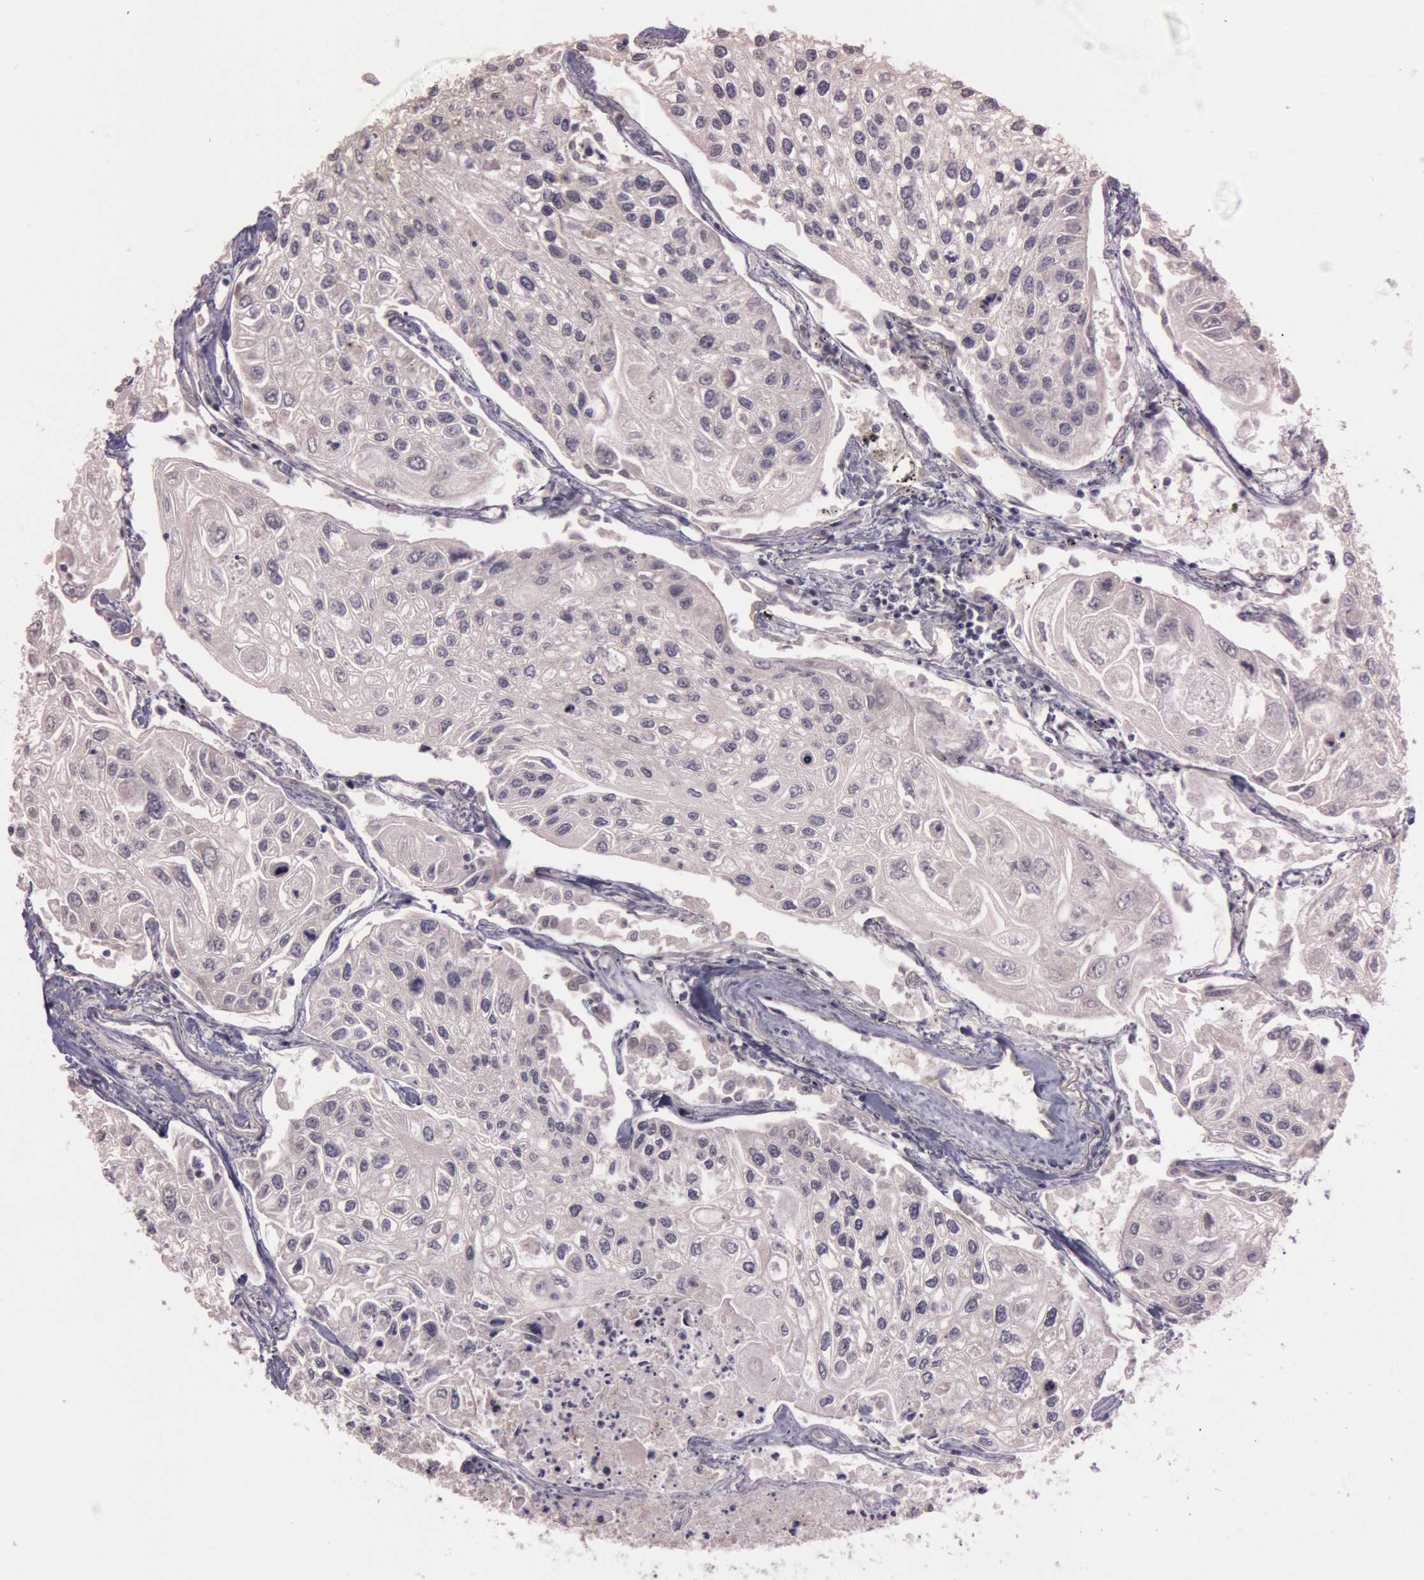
{"staining": {"intensity": "negative", "quantity": "none", "location": "none"}, "tissue": "lung cancer", "cell_type": "Tumor cells", "image_type": "cancer", "snomed": [{"axis": "morphology", "description": "Squamous cell carcinoma, NOS"}, {"axis": "topography", "description": "Lung"}], "caption": "High power microscopy photomicrograph of an immunohistochemistry micrograph of lung cancer, revealing no significant staining in tumor cells.", "gene": "TASL", "patient": {"sex": "male", "age": 75}}